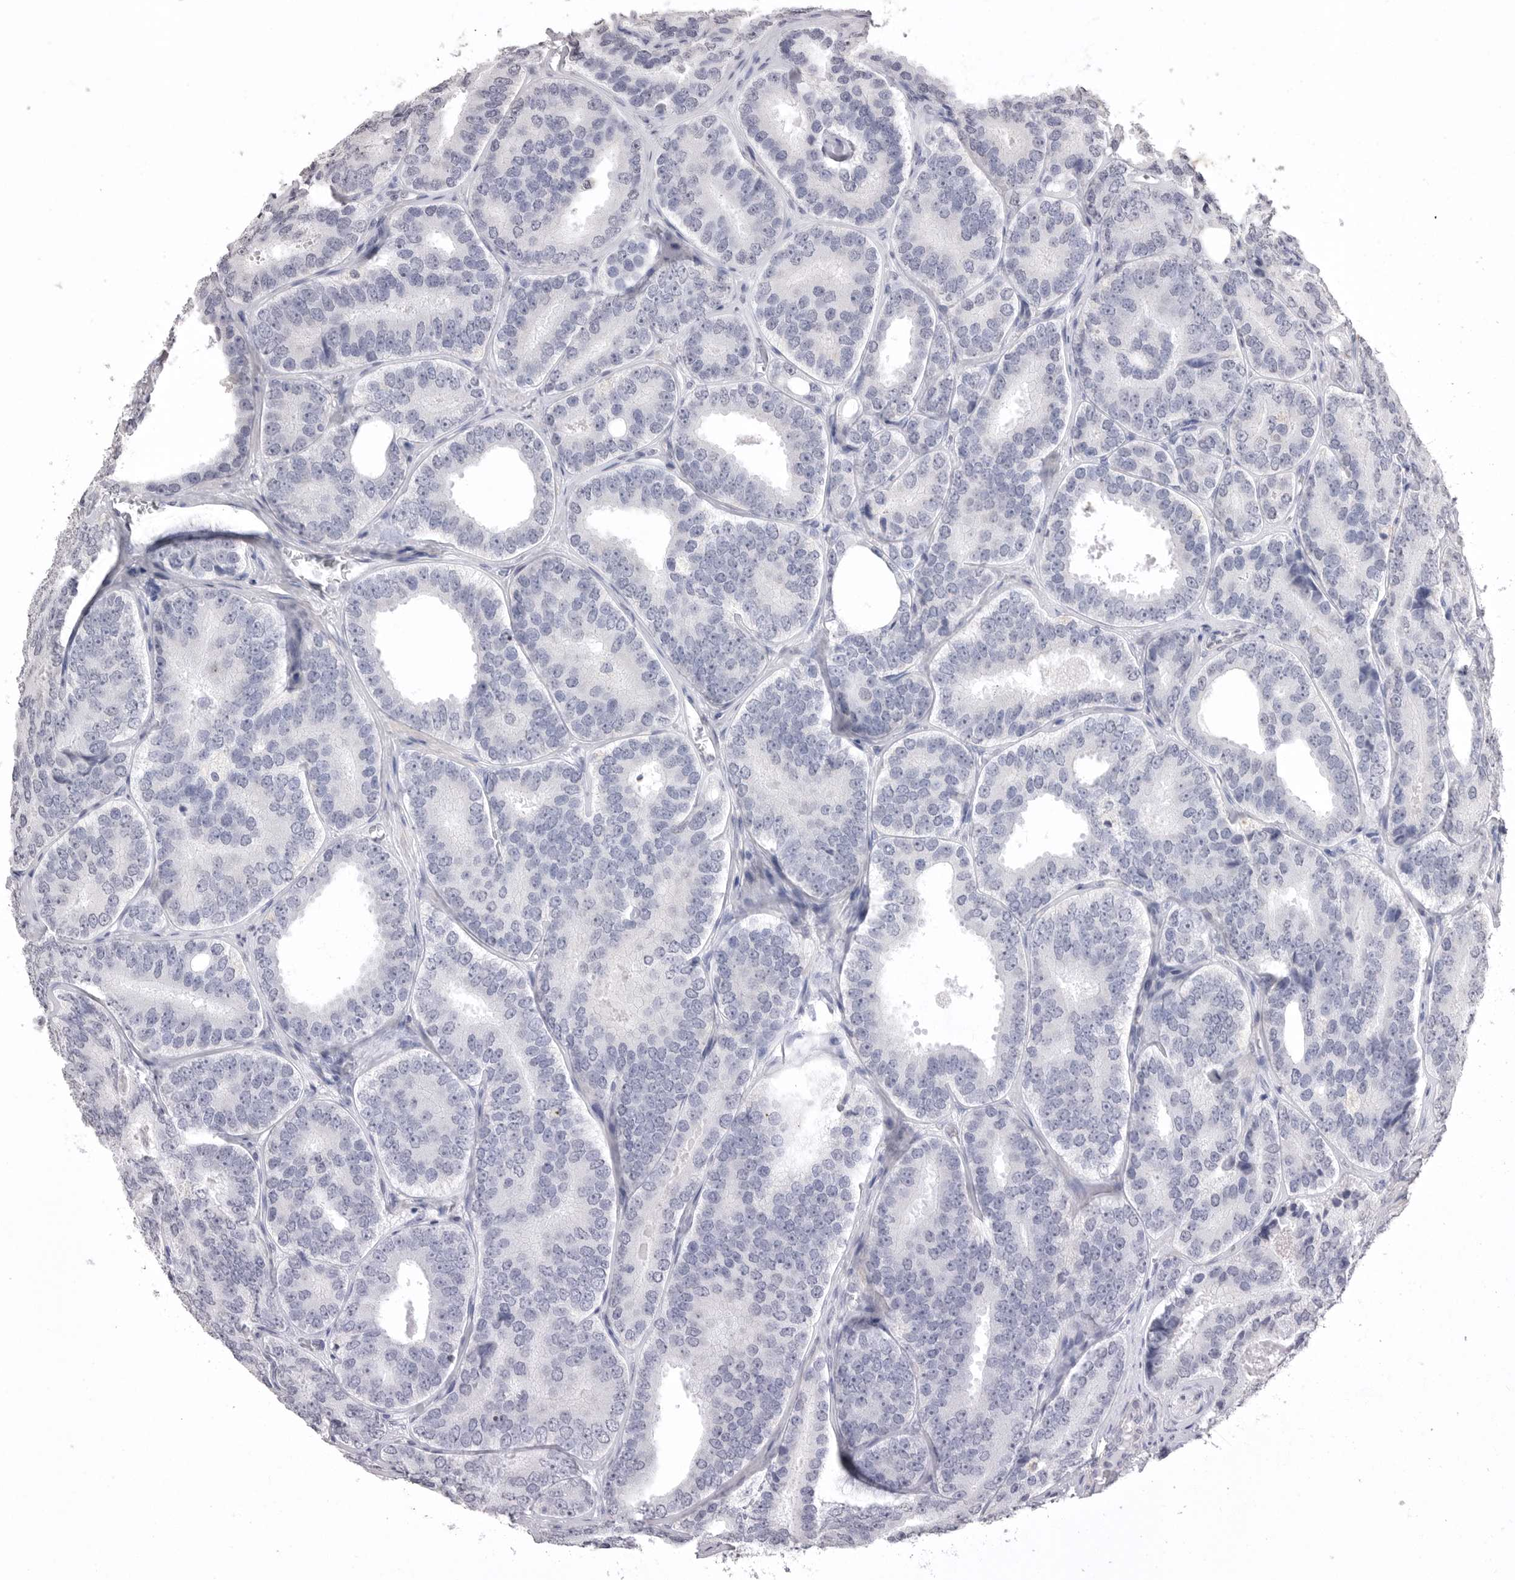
{"staining": {"intensity": "negative", "quantity": "none", "location": "none"}, "tissue": "prostate cancer", "cell_type": "Tumor cells", "image_type": "cancer", "snomed": [{"axis": "morphology", "description": "Adenocarcinoma, High grade"}, {"axis": "topography", "description": "Prostate"}], "caption": "Protein analysis of high-grade adenocarcinoma (prostate) displays no significant positivity in tumor cells. Nuclei are stained in blue.", "gene": "ICAM5", "patient": {"sex": "male", "age": 56}}